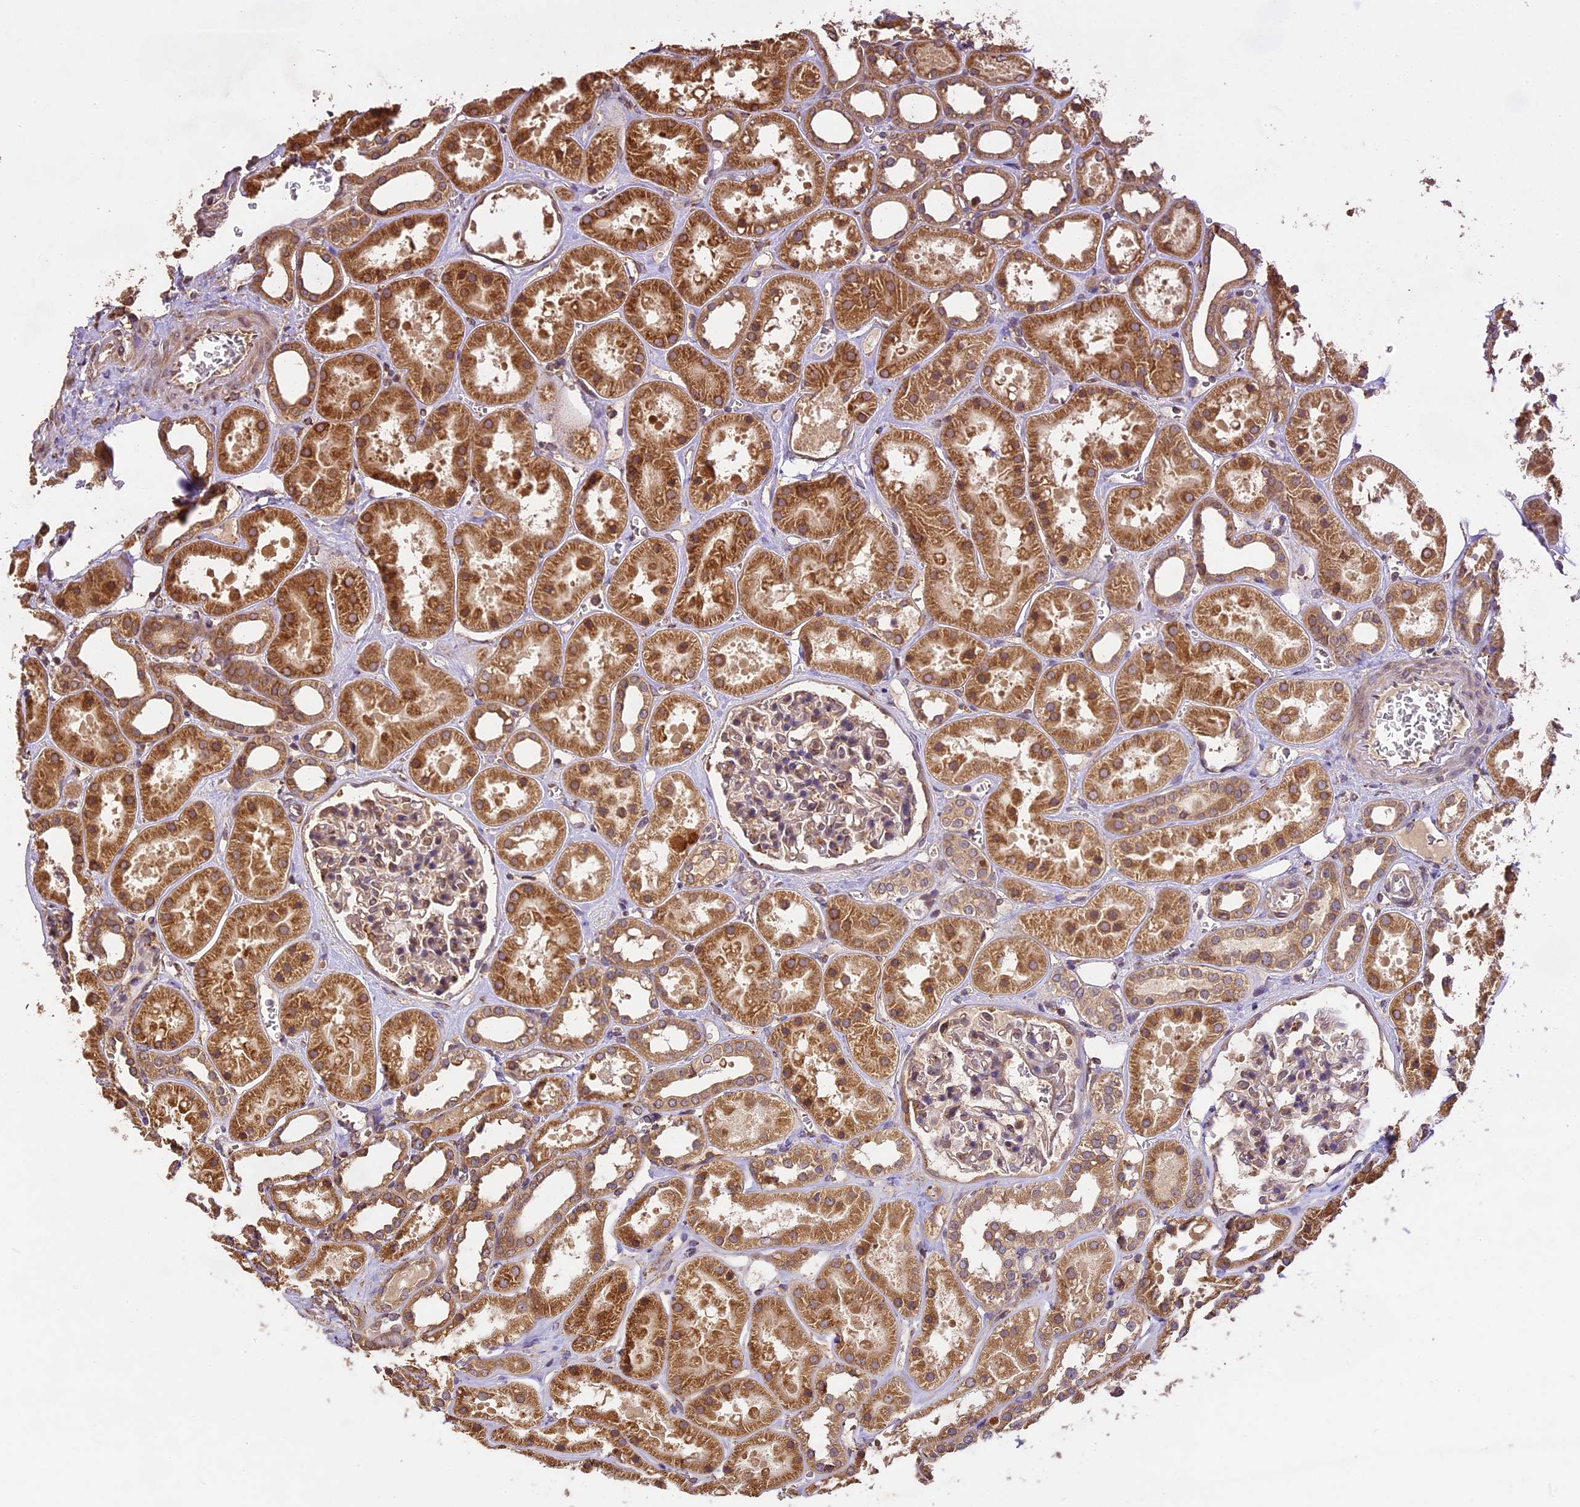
{"staining": {"intensity": "moderate", "quantity": "25%-75%", "location": "cytoplasmic/membranous"}, "tissue": "kidney", "cell_type": "Cells in glomeruli", "image_type": "normal", "snomed": [{"axis": "morphology", "description": "Normal tissue, NOS"}, {"axis": "topography", "description": "Kidney"}], "caption": "Immunohistochemical staining of normal kidney displays medium levels of moderate cytoplasmic/membranous positivity in approximately 25%-75% of cells in glomeruli. (DAB IHC, brown staining for protein, blue staining for nuclei).", "gene": "BRAP", "patient": {"sex": "female", "age": 41}}